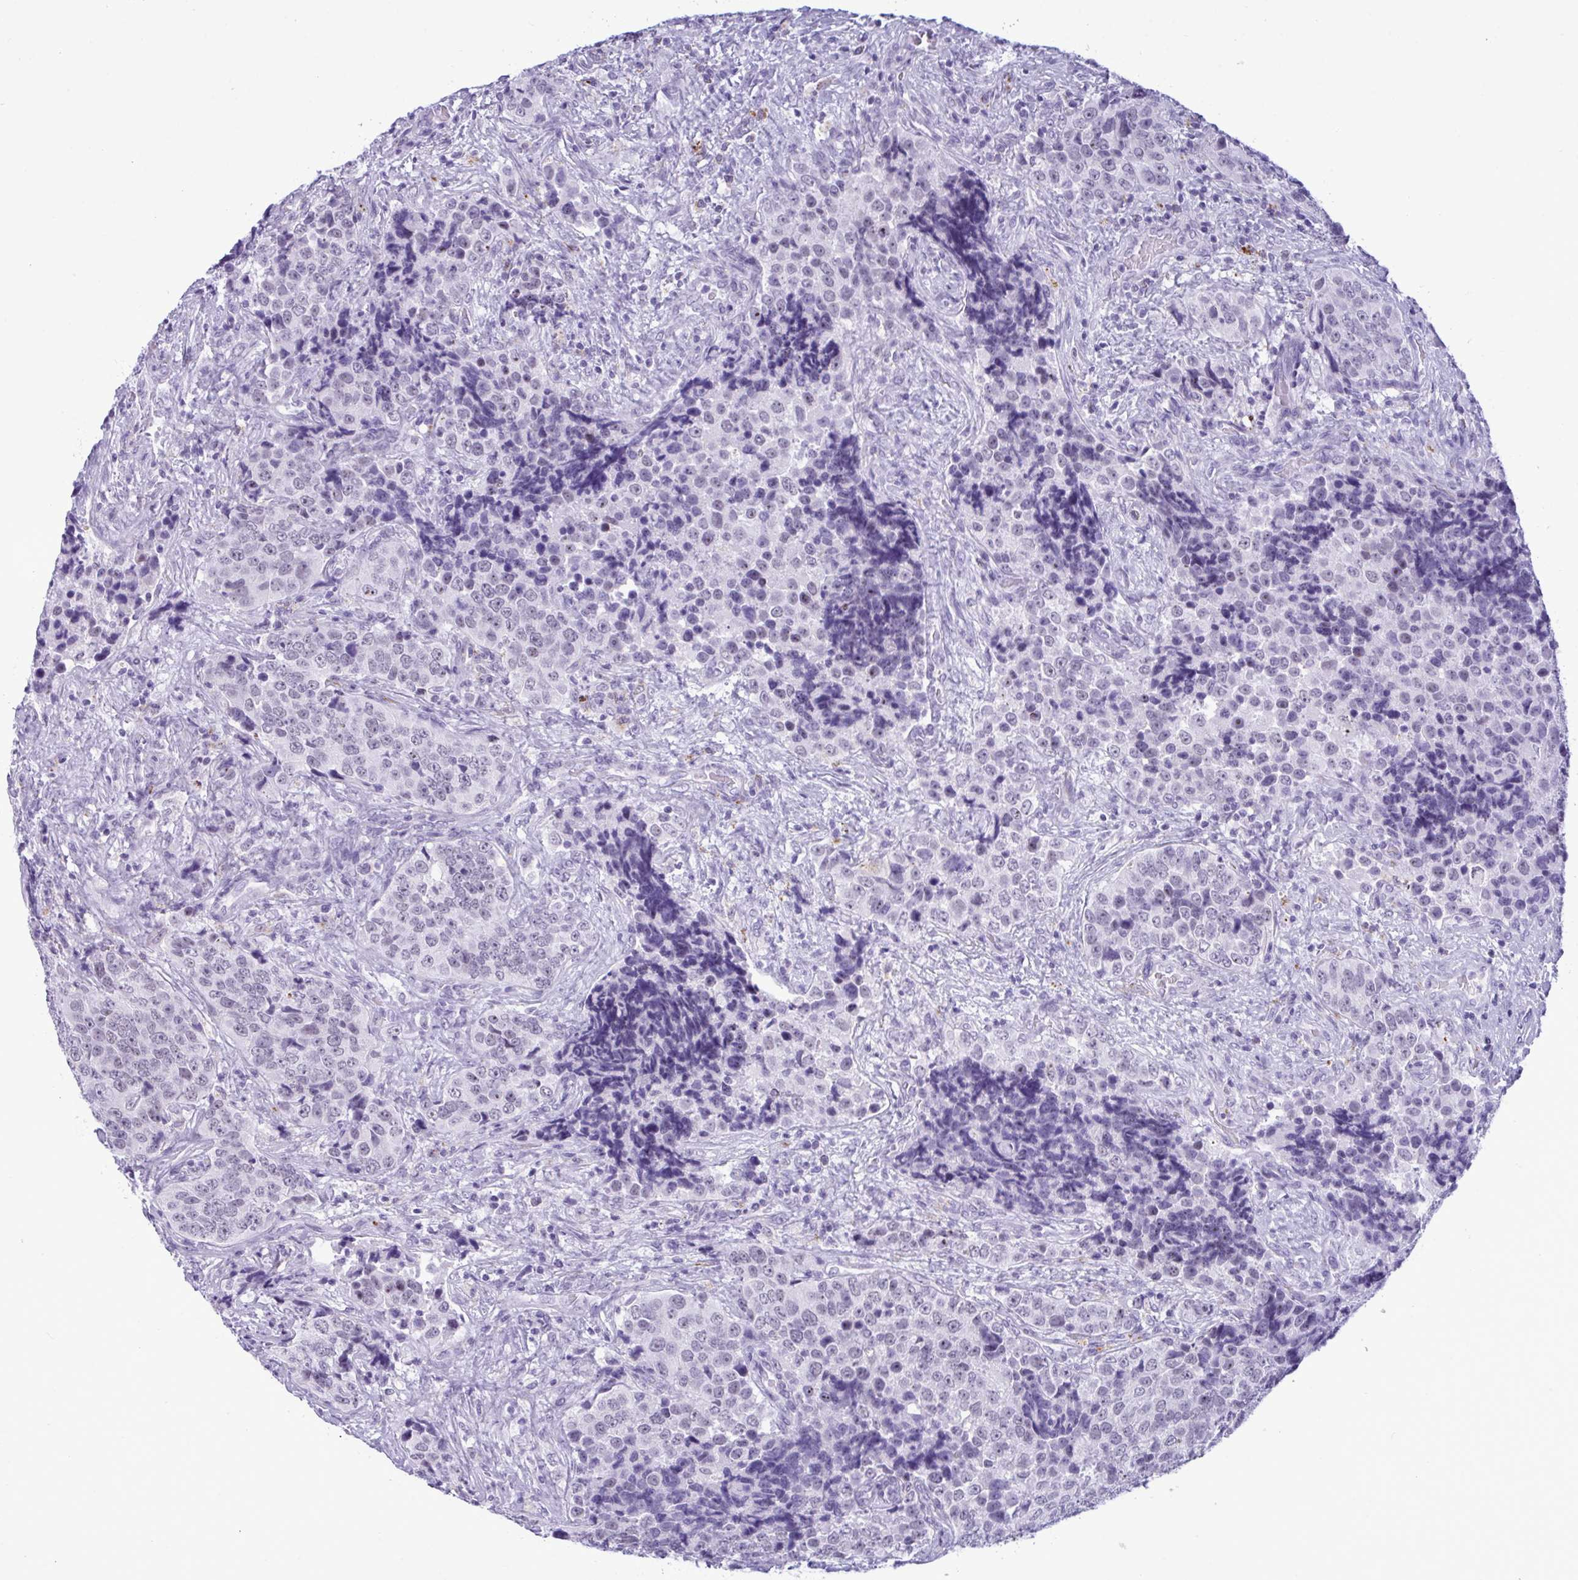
{"staining": {"intensity": "negative", "quantity": "none", "location": "none"}, "tissue": "urothelial cancer", "cell_type": "Tumor cells", "image_type": "cancer", "snomed": [{"axis": "morphology", "description": "Urothelial carcinoma, NOS"}, {"axis": "topography", "description": "Urinary bladder"}], "caption": "DAB immunohistochemical staining of transitional cell carcinoma reveals no significant positivity in tumor cells.", "gene": "ELN", "patient": {"sex": "male", "age": 52}}